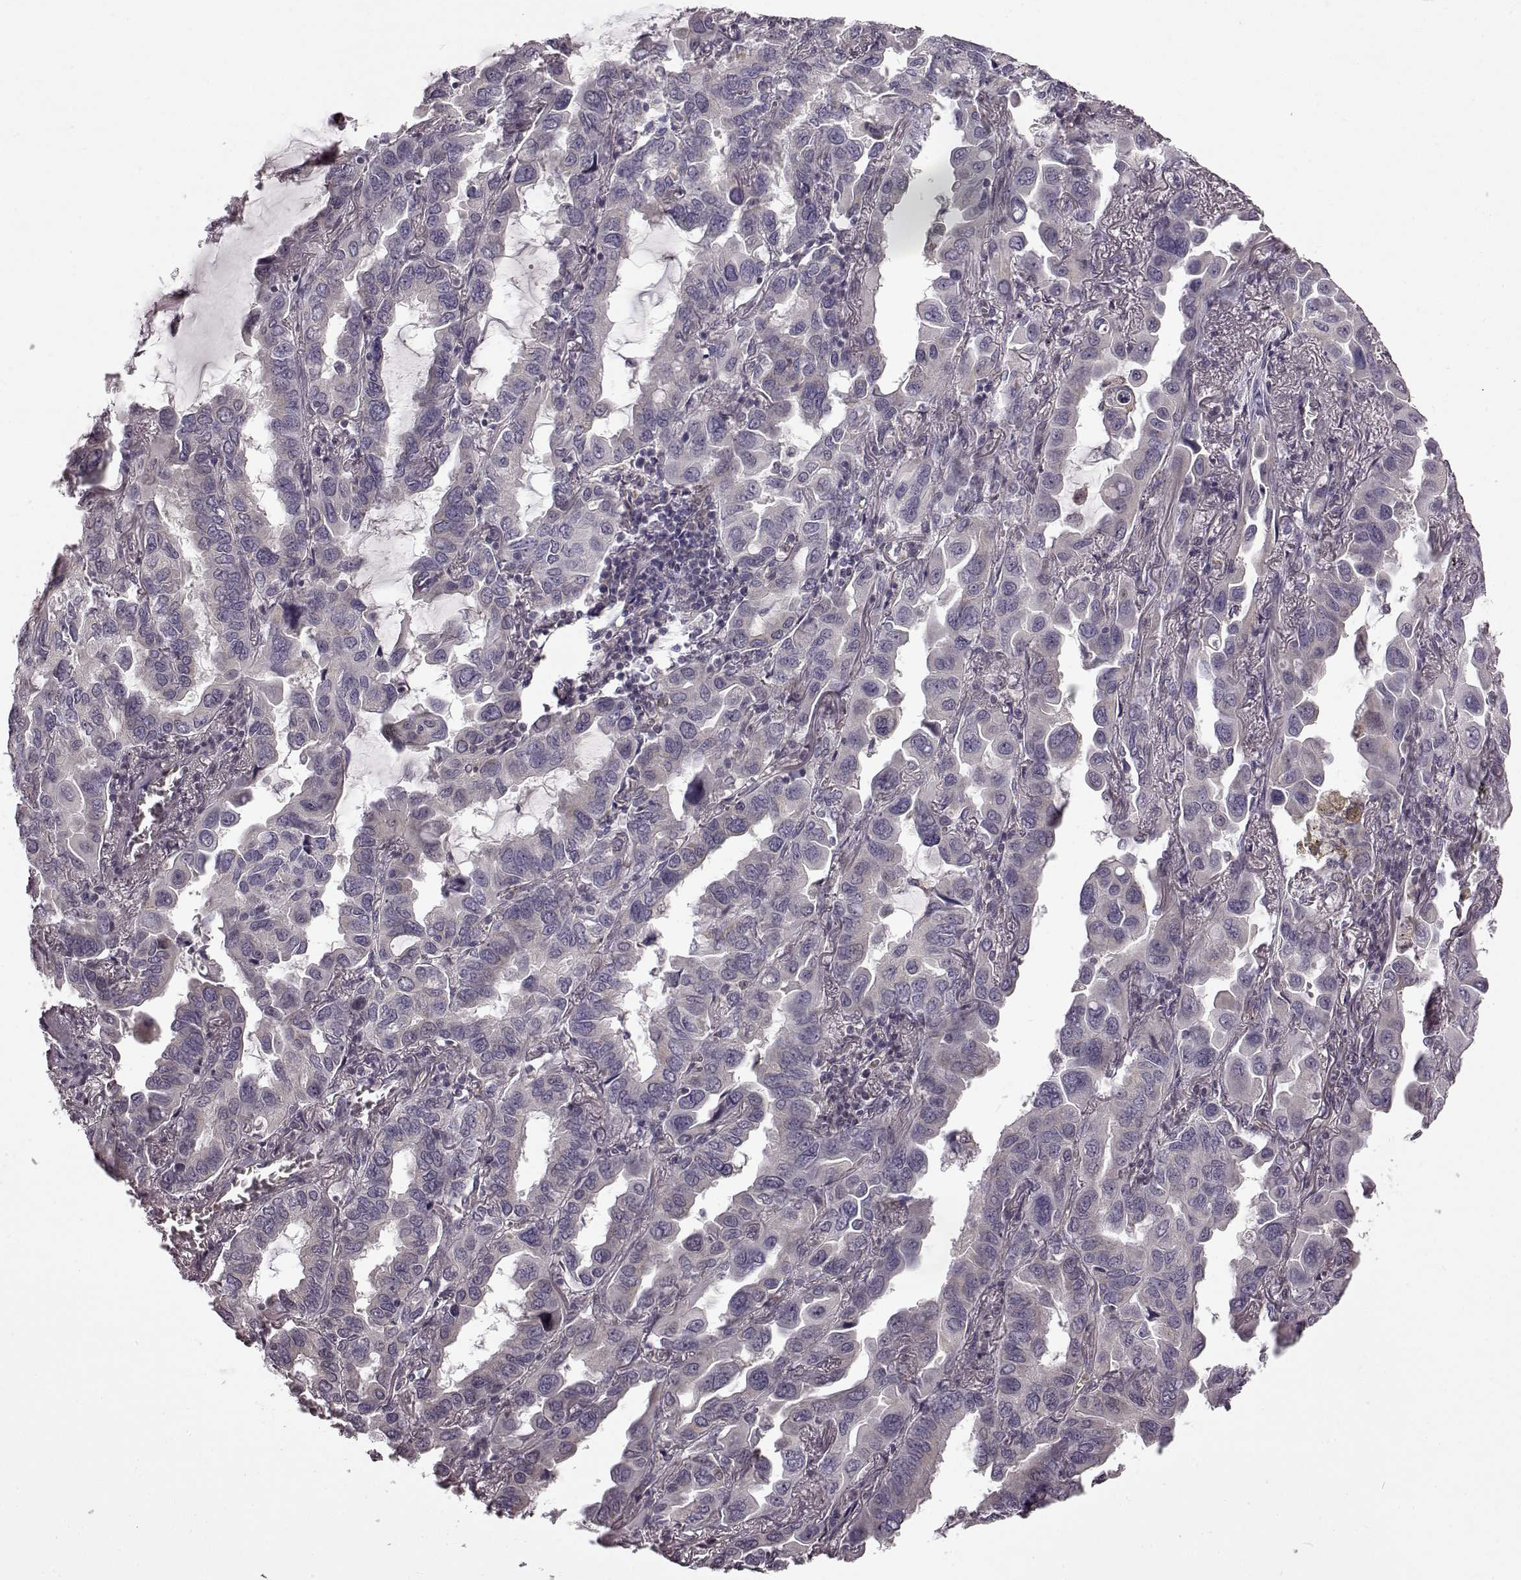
{"staining": {"intensity": "negative", "quantity": "none", "location": "none"}, "tissue": "lung cancer", "cell_type": "Tumor cells", "image_type": "cancer", "snomed": [{"axis": "morphology", "description": "Adenocarcinoma, NOS"}, {"axis": "topography", "description": "Lung"}], "caption": "An IHC image of lung cancer is shown. There is no staining in tumor cells of lung cancer. The staining is performed using DAB brown chromogen with nuclei counter-stained in using hematoxylin.", "gene": "B3GNT6", "patient": {"sex": "male", "age": 64}}